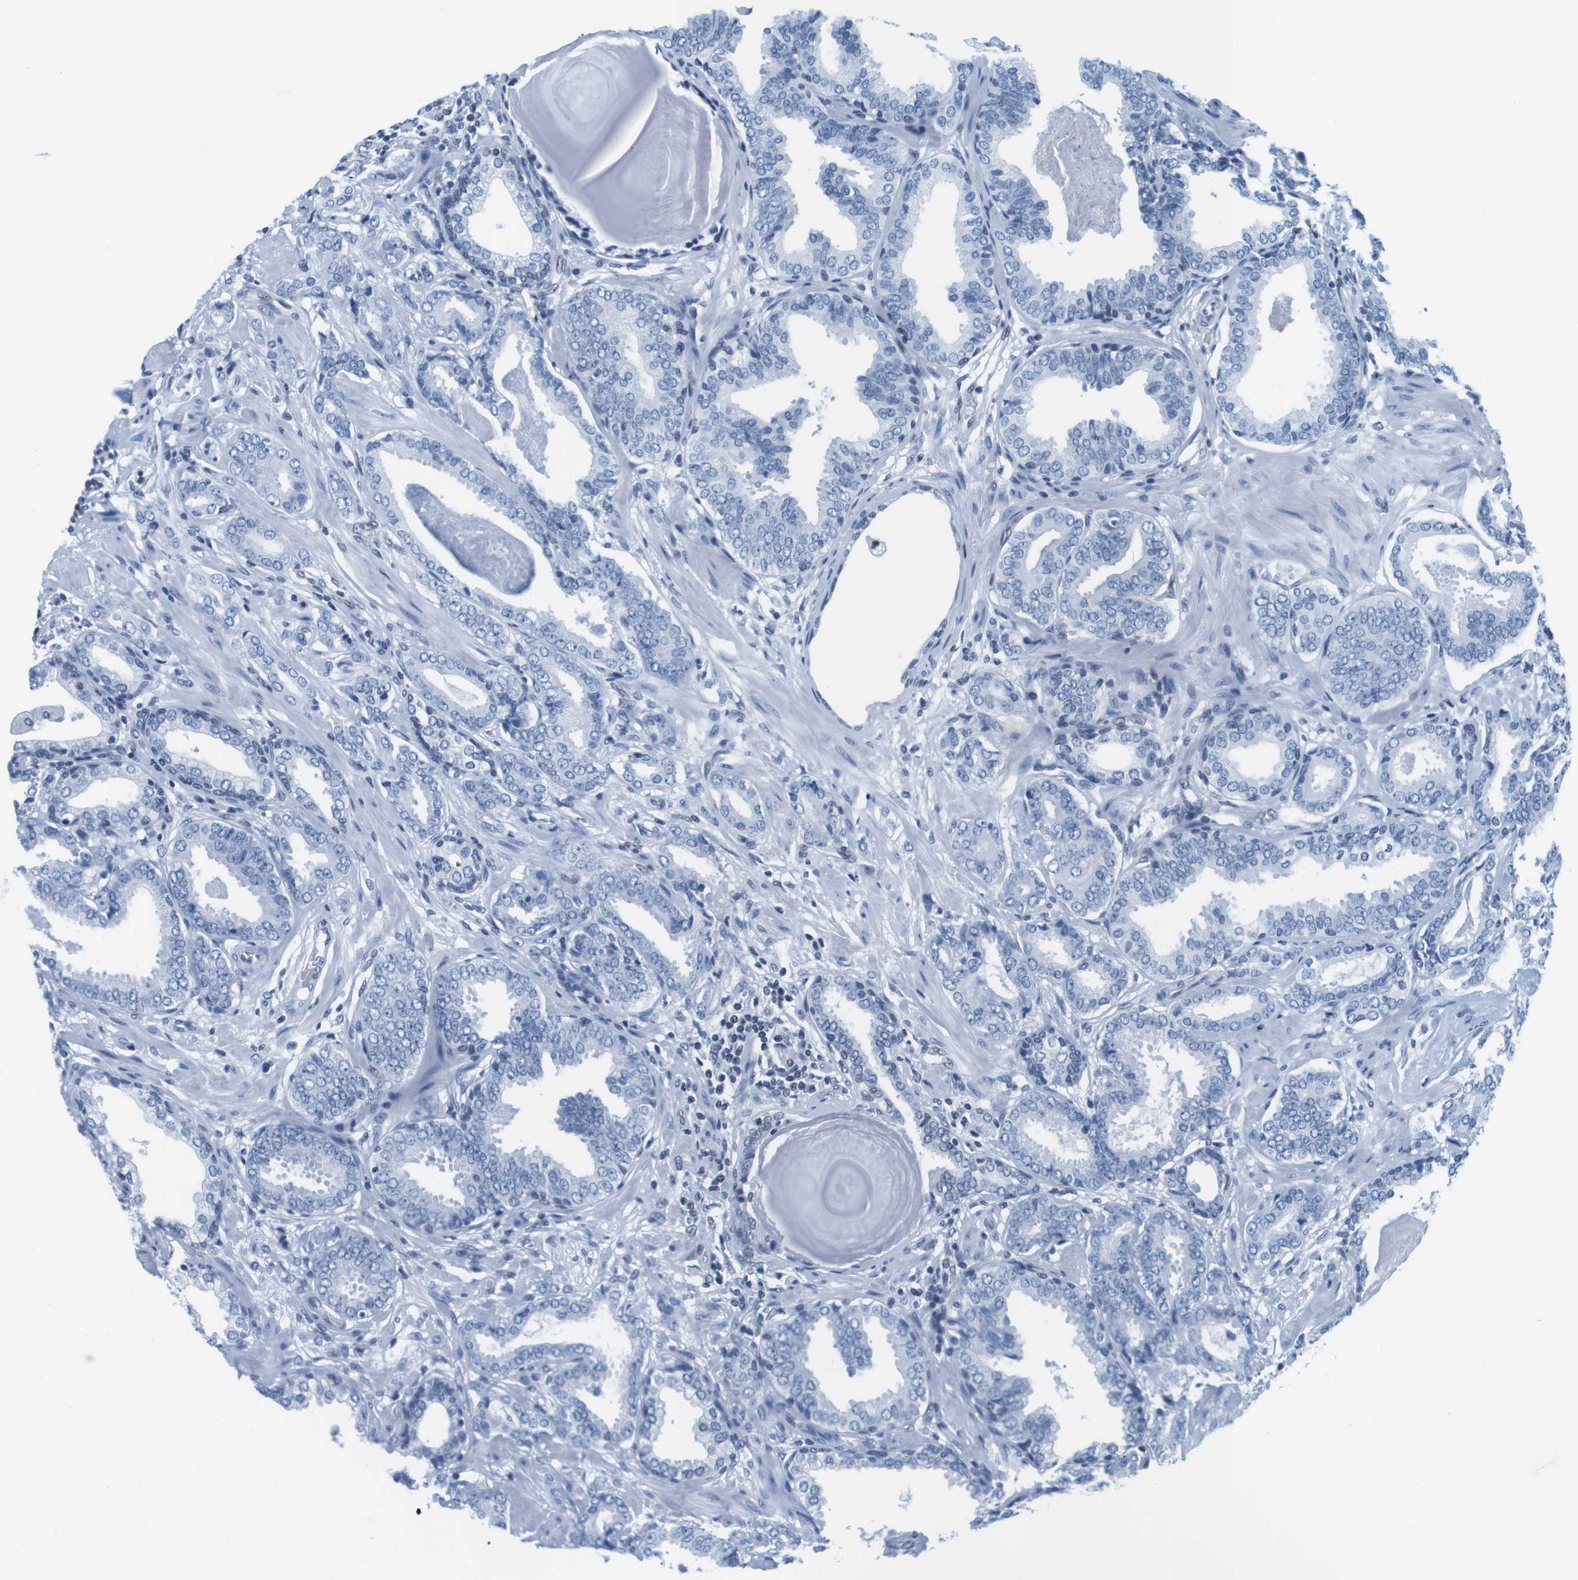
{"staining": {"intensity": "negative", "quantity": "none", "location": "none"}, "tissue": "prostate cancer", "cell_type": "Tumor cells", "image_type": "cancer", "snomed": [{"axis": "morphology", "description": "Adenocarcinoma, Low grade"}, {"axis": "topography", "description": "Prostate"}], "caption": "Immunohistochemistry (IHC) histopathology image of neoplastic tissue: prostate cancer stained with DAB shows no significant protein positivity in tumor cells.", "gene": "IFI16", "patient": {"sex": "male", "age": 53}}